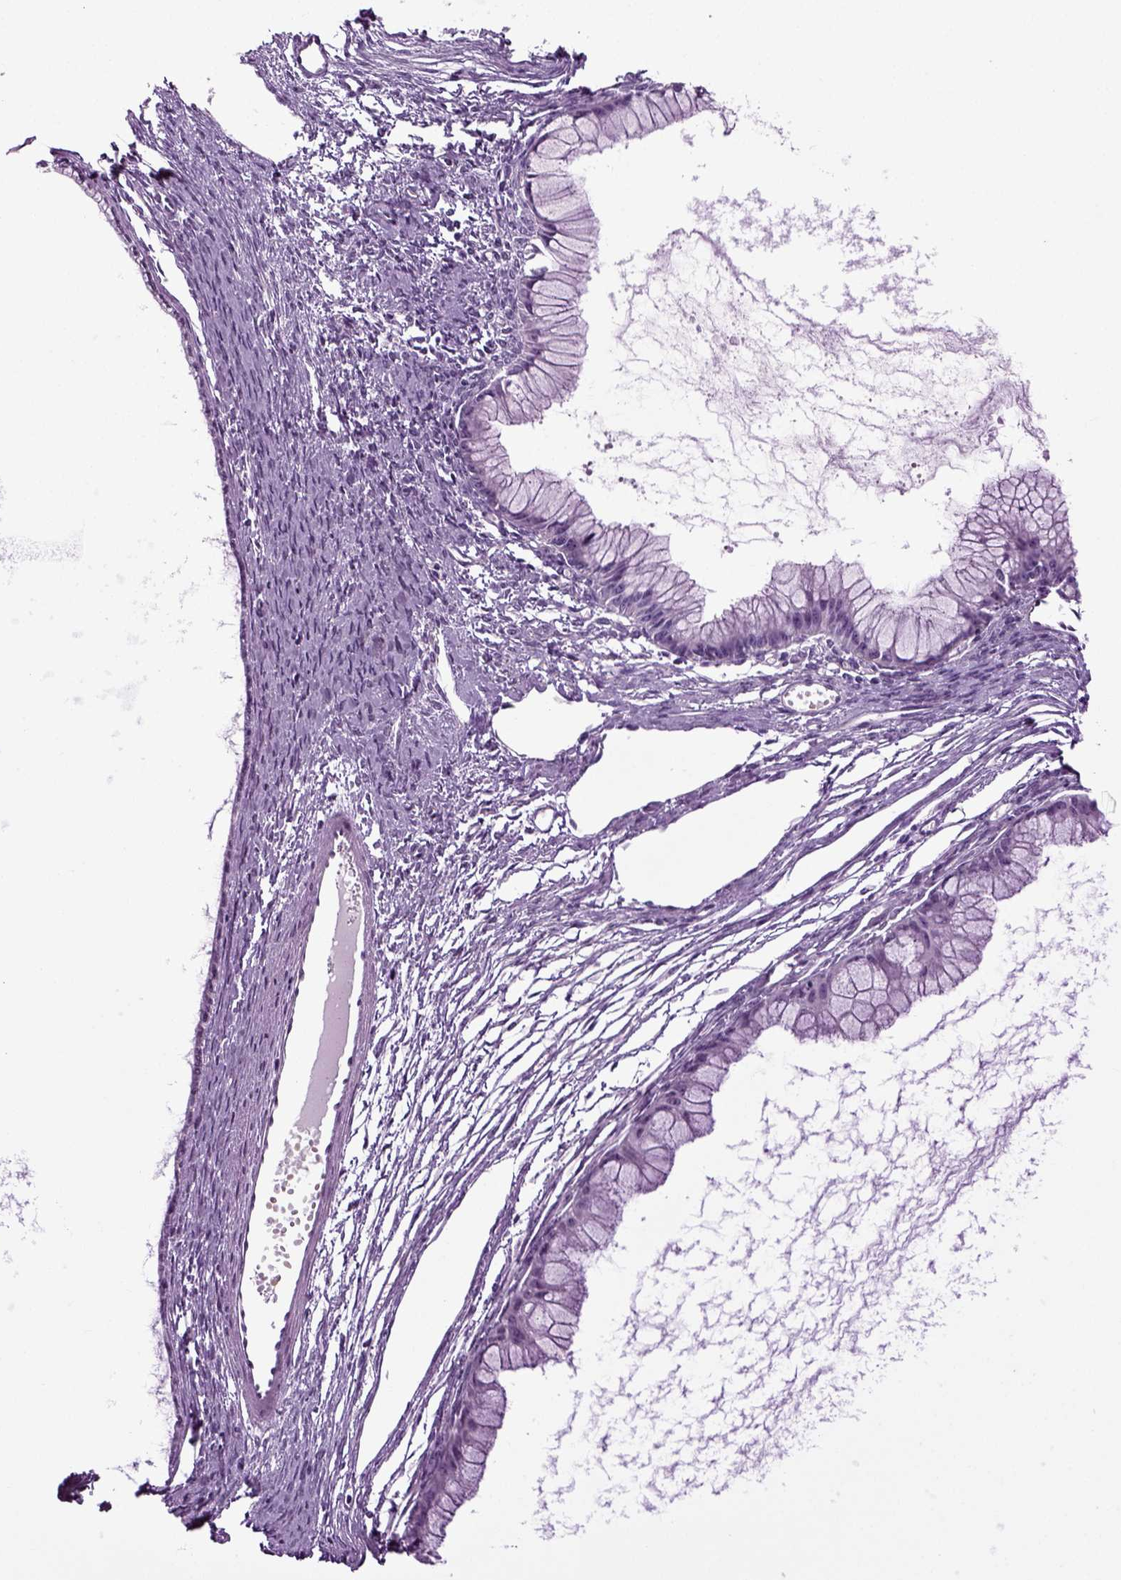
{"staining": {"intensity": "negative", "quantity": "none", "location": "none"}, "tissue": "ovarian cancer", "cell_type": "Tumor cells", "image_type": "cancer", "snomed": [{"axis": "morphology", "description": "Cystadenocarcinoma, mucinous, NOS"}, {"axis": "topography", "description": "Ovary"}], "caption": "High magnification brightfield microscopy of ovarian cancer stained with DAB (3,3'-diaminobenzidine) (brown) and counterstained with hematoxylin (blue): tumor cells show no significant staining.", "gene": "PLCH2", "patient": {"sex": "female", "age": 41}}